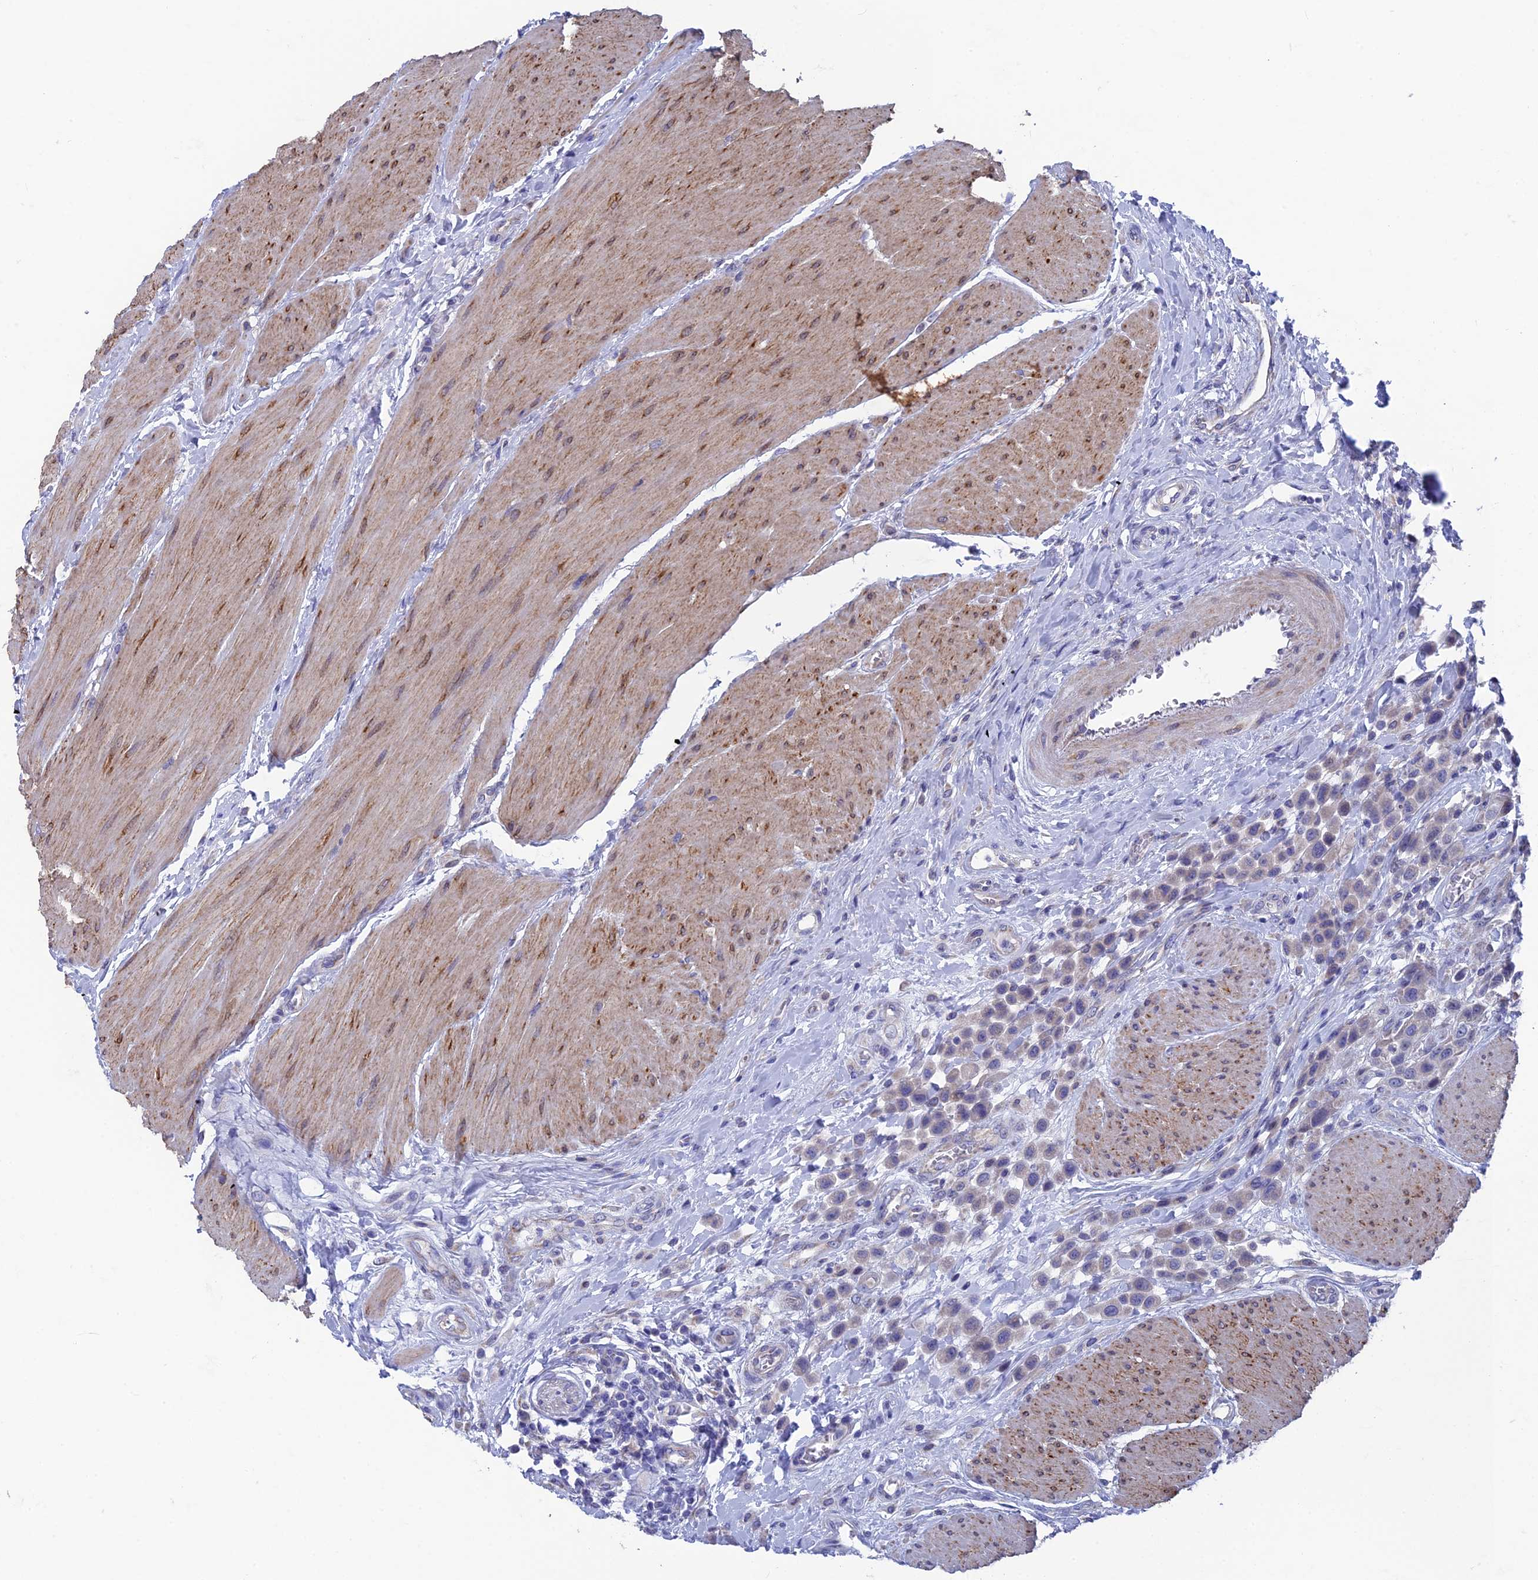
{"staining": {"intensity": "negative", "quantity": "none", "location": "none"}, "tissue": "urothelial cancer", "cell_type": "Tumor cells", "image_type": "cancer", "snomed": [{"axis": "morphology", "description": "Urothelial carcinoma, High grade"}, {"axis": "topography", "description": "Urinary bladder"}], "caption": "High power microscopy image of an immunohistochemistry (IHC) histopathology image of urothelial carcinoma (high-grade), revealing no significant expression in tumor cells. (DAB IHC visualized using brightfield microscopy, high magnification).", "gene": "AK4", "patient": {"sex": "male", "age": 50}}